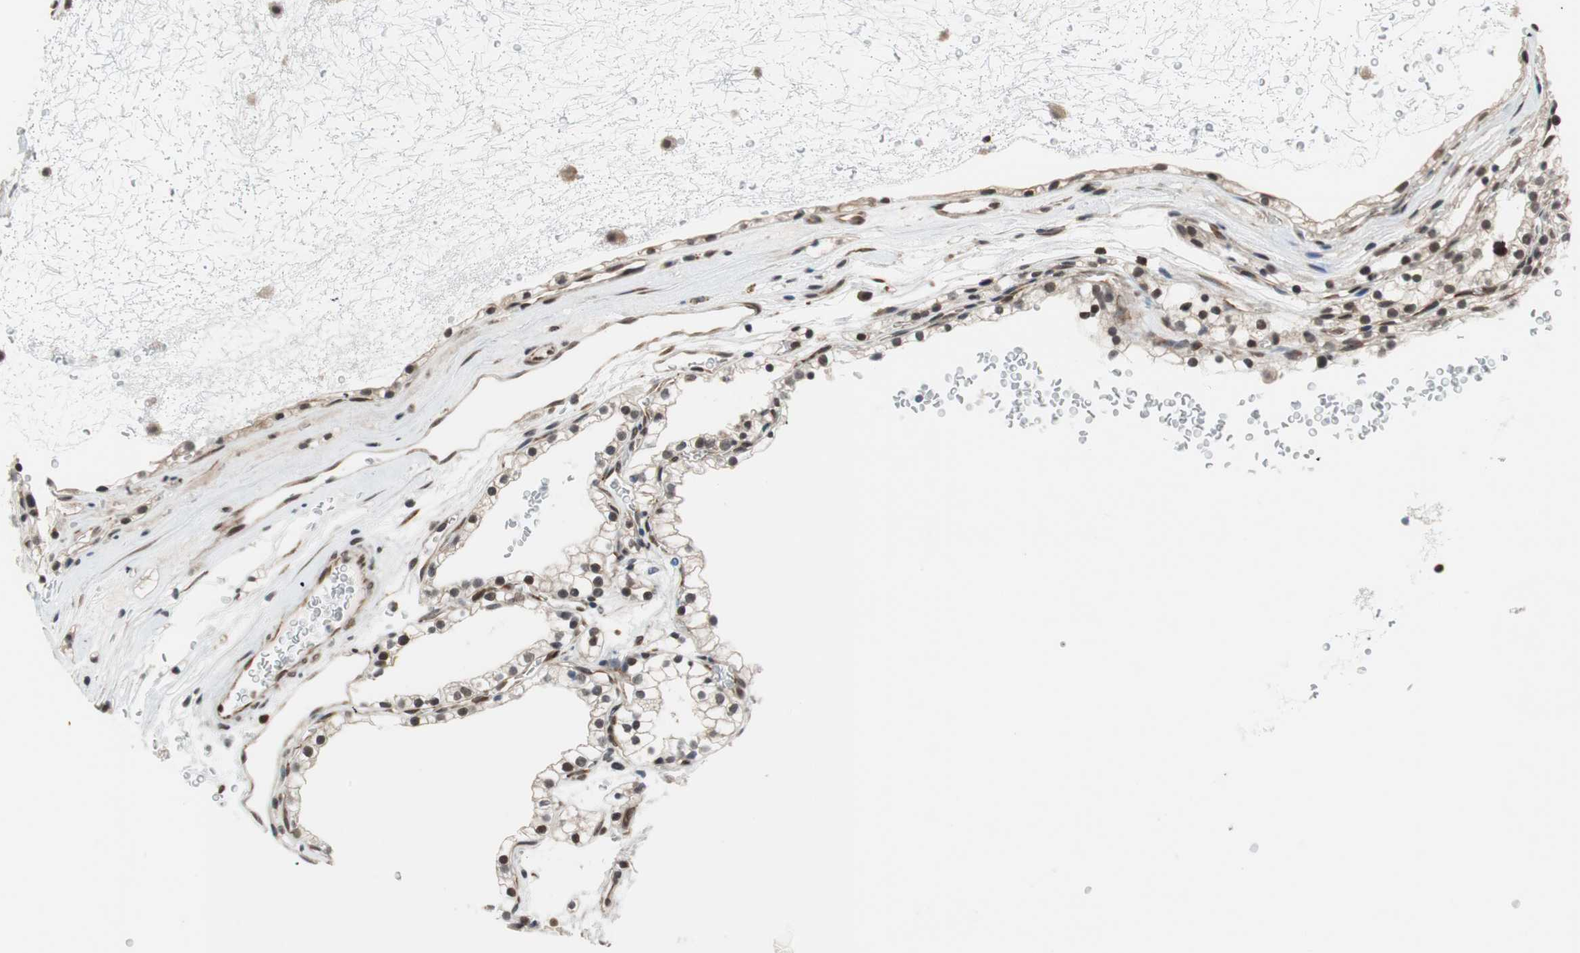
{"staining": {"intensity": "weak", "quantity": "<25%", "location": "cytoplasmic/membranous"}, "tissue": "renal cancer", "cell_type": "Tumor cells", "image_type": "cancer", "snomed": [{"axis": "morphology", "description": "Adenocarcinoma, NOS"}, {"axis": "topography", "description": "Kidney"}], "caption": "There is no significant staining in tumor cells of adenocarcinoma (renal).", "gene": "ZNF512B", "patient": {"sex": "female", "age": 41}}